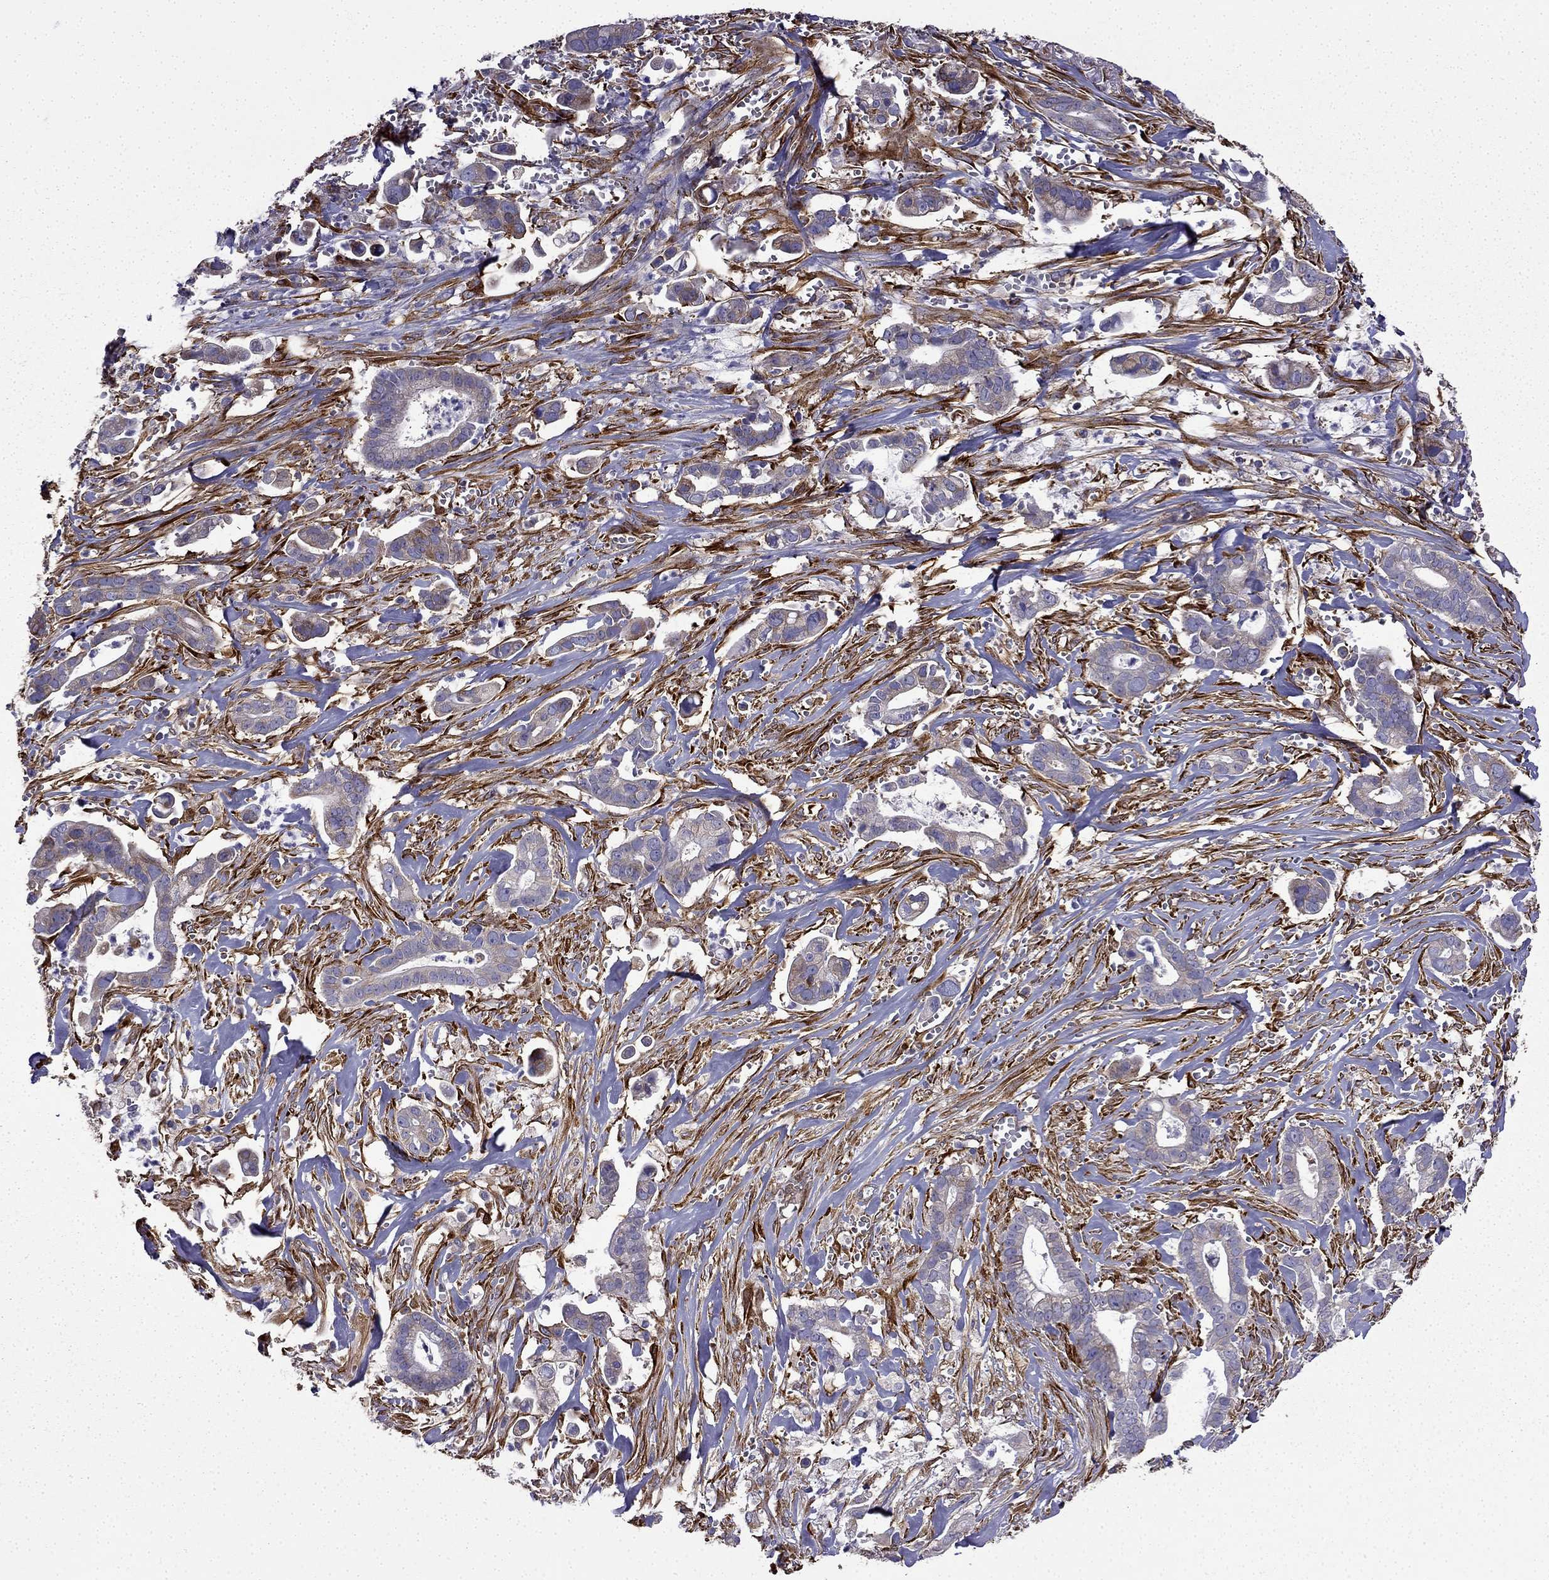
{"staining": {"intensity": "strong", "quantity": "25%-75%", "location": "cytoplasmic/membranous"}, "tissue": "pancreatic cancer", "cell_type": "Tumor cells", "image_type": "cancer", "snomed": [{"axis": "morphology", "description": "Adenocarcinoma, NOS"}, {"axis": "topography", "description": "Pancreas"}], "caption": "Human pancreatic adenocarcinoma stained with a protein marker demonstrates strong staining in tumor cells.", "gene": "MAP4", "patient": {"sex": "male", "age": 61}}